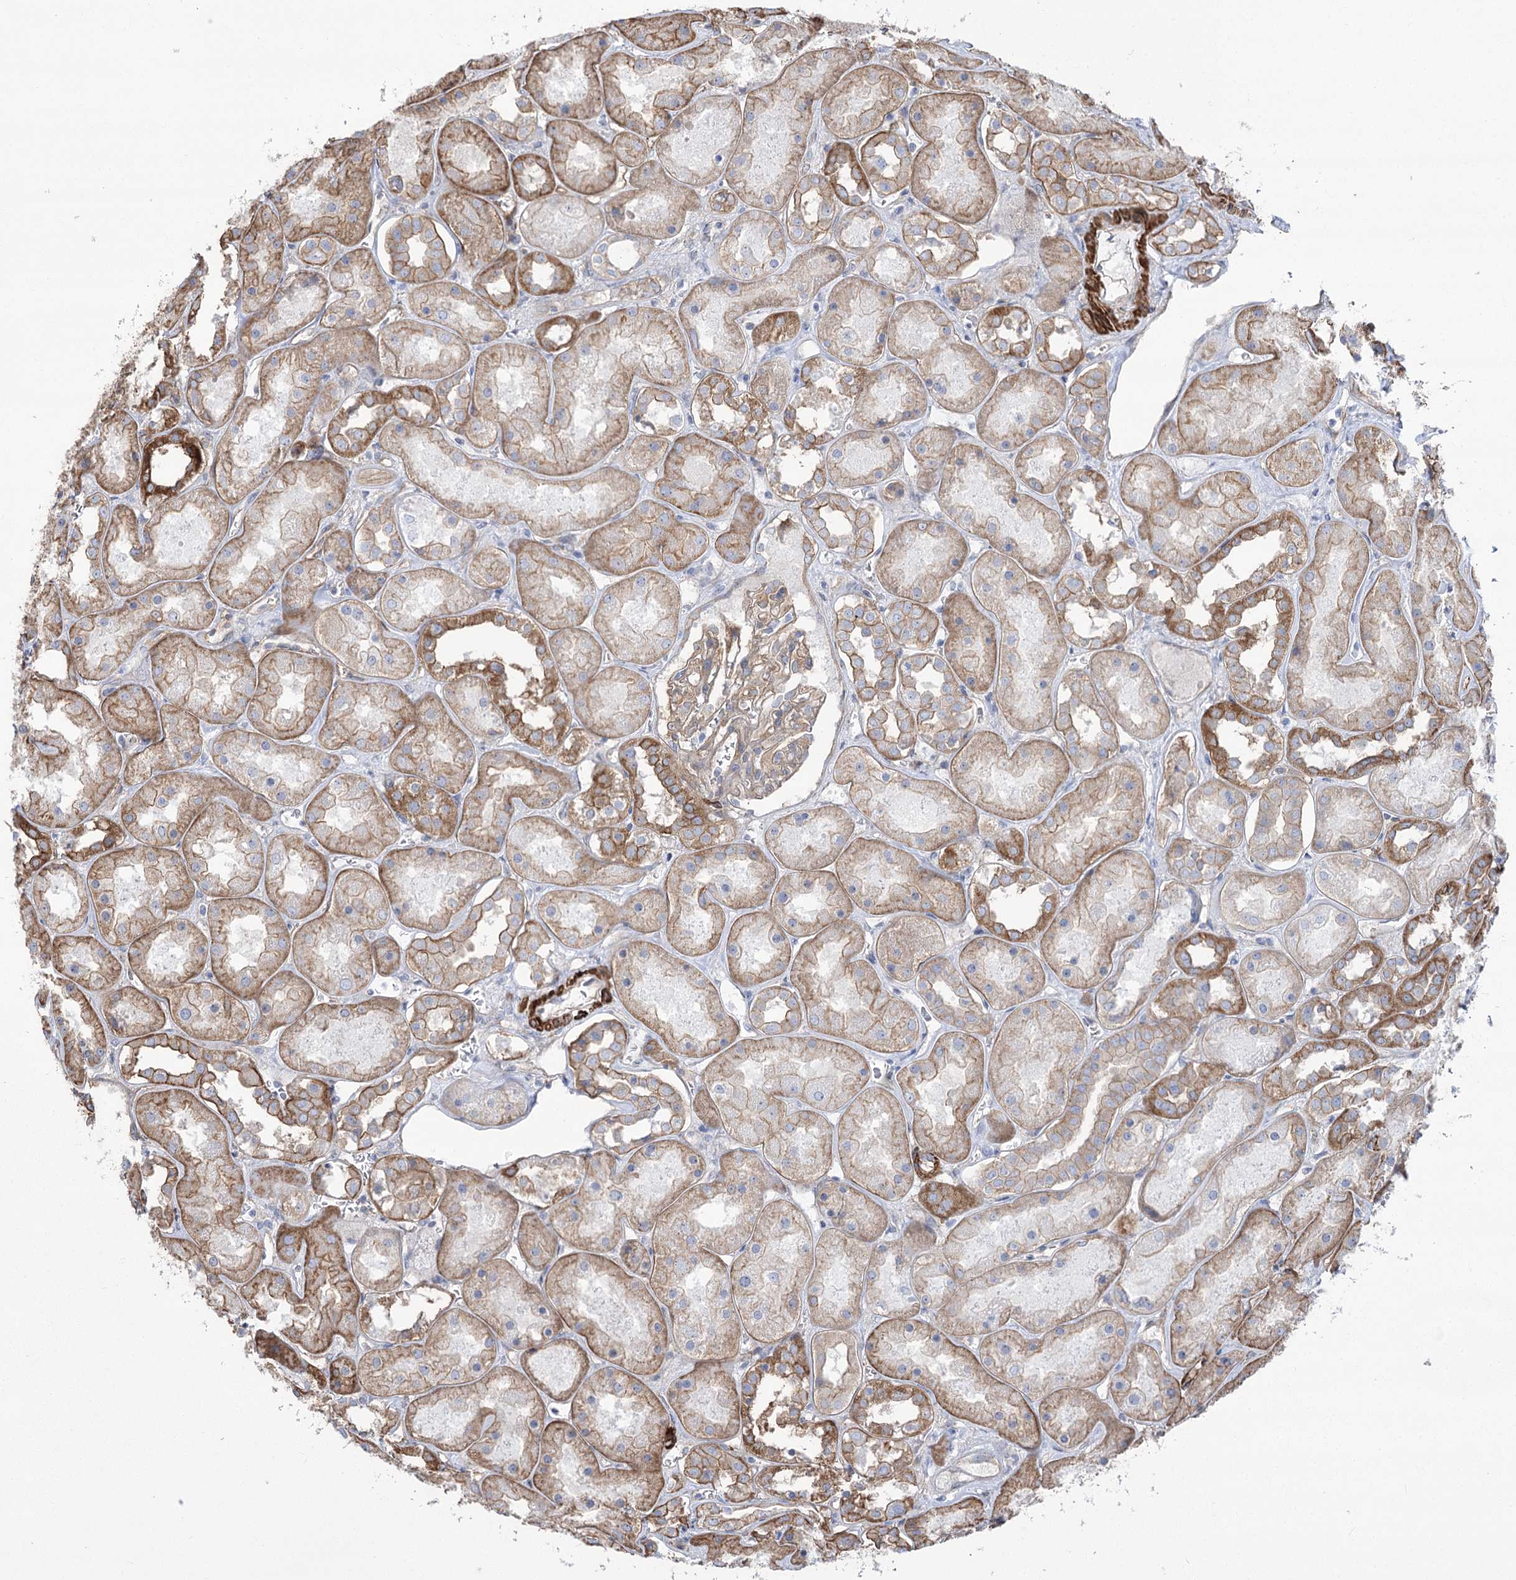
{"staining": {"intensity": "moderate", "quantity": "25%-75%", "location": "cytoplasmic/membranous"}, "tissue": "kidney", "cell_type": "Cells in glomeruli", "image_type": "normal", "snomed": [{"axis": "morphology", "description": "Normal tissue, NOS"}, {"axis": "topography", "description": "Kidney"}], "caption": "This is a micrograph of IHC staining of normal kidney, which shows moderate expression in the cytoplasmic/membranous of cells in glomeruli.", "gene": "PLEKHA5", "patient": {"sex": "male", "age": 70}}